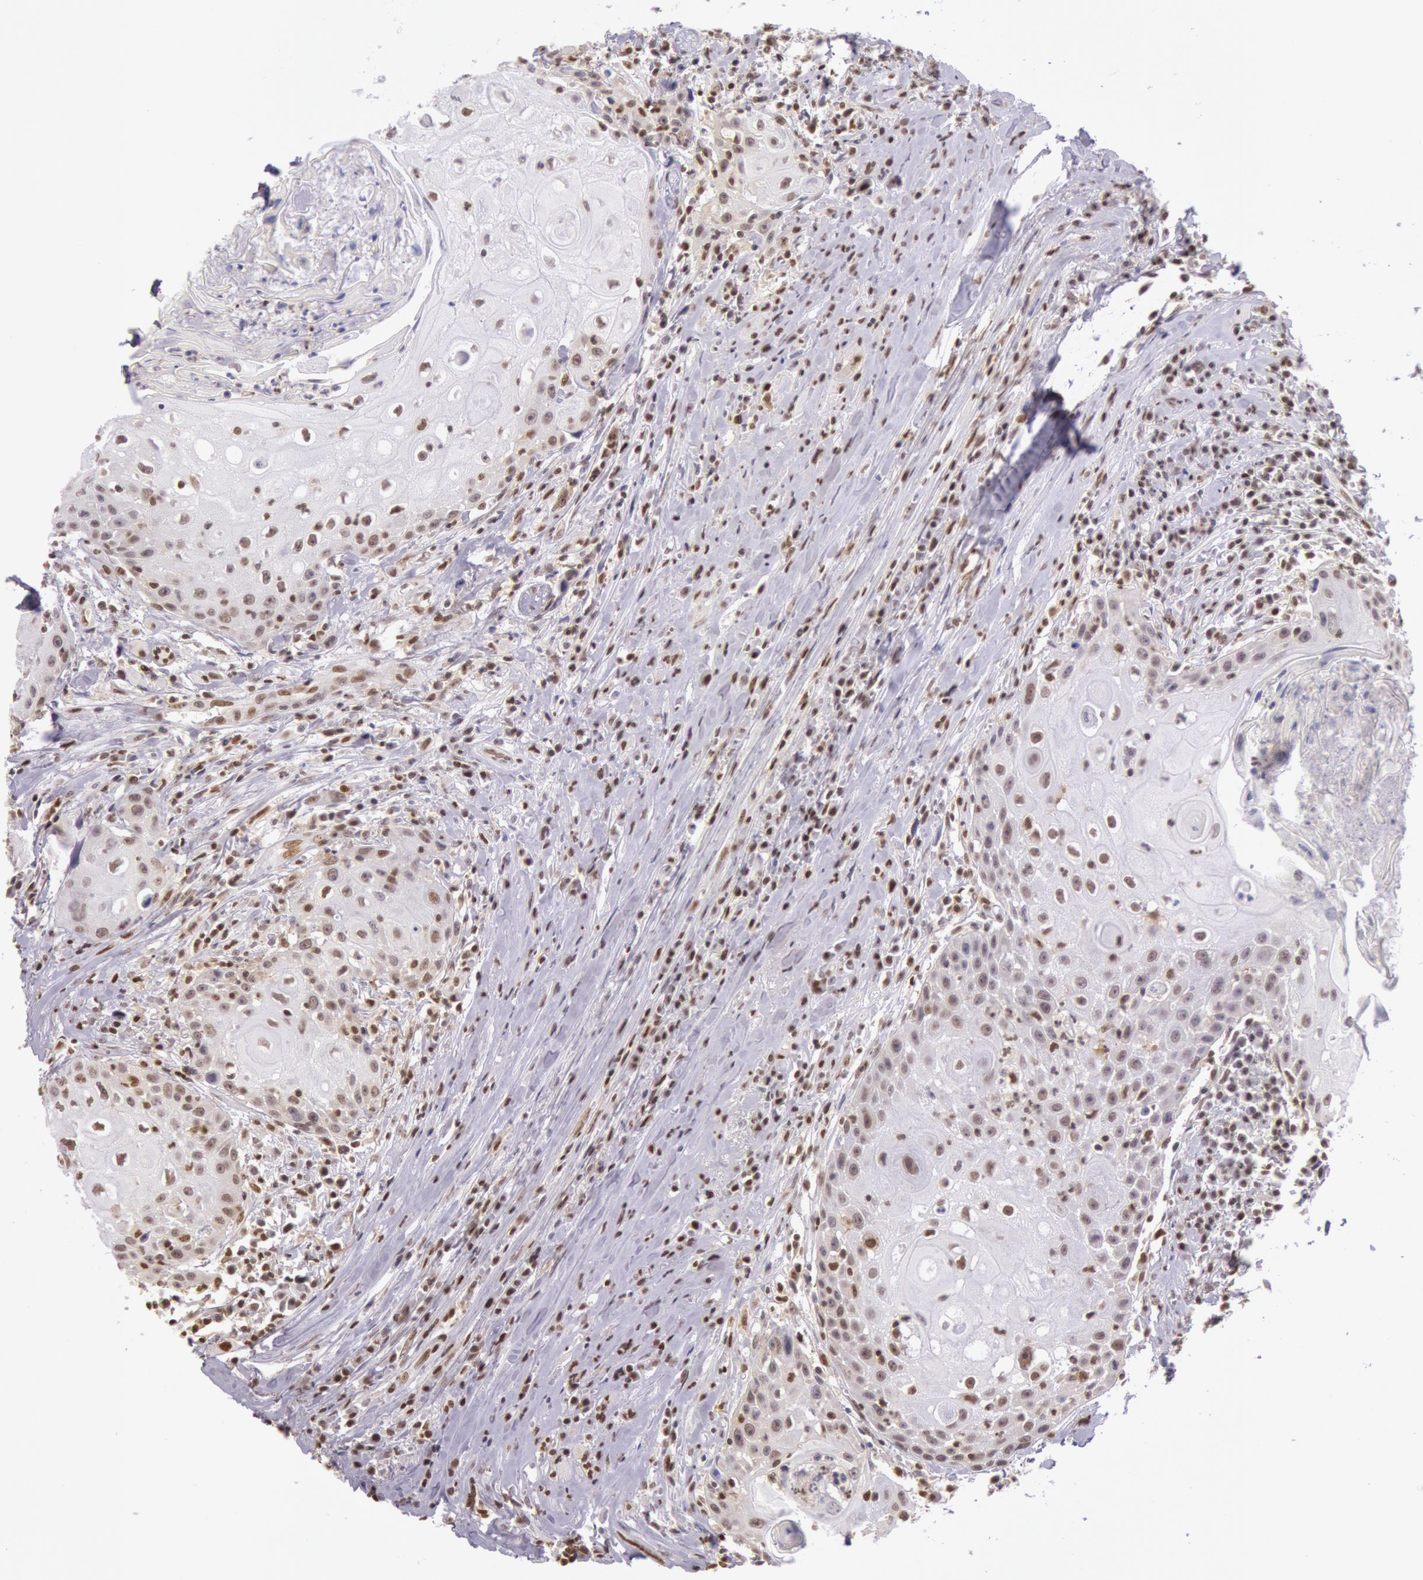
{"staining": {"intensity": "moderate", "quantity": ">75%", "location": "nuclear"}, "tissue": "head and neck cancer", "cell_type": "Tumor cells", "image_type": "cancer", "snomed": [{"axis": "morphology", "description": "Squamous cell carcinoma, NOS"}, {"axis": "topography", "description": "Oral tissue"}, {"axis": "topography", "description": "Head-Neck"}], "caption": "Protein expression analysis of human squamous cell carcinoma (head and neck) reveals moderate nuclear expression in about >75% of tumor cells.", "gene": "ESS2", "patient": {"sex": "female", "age": 82}}